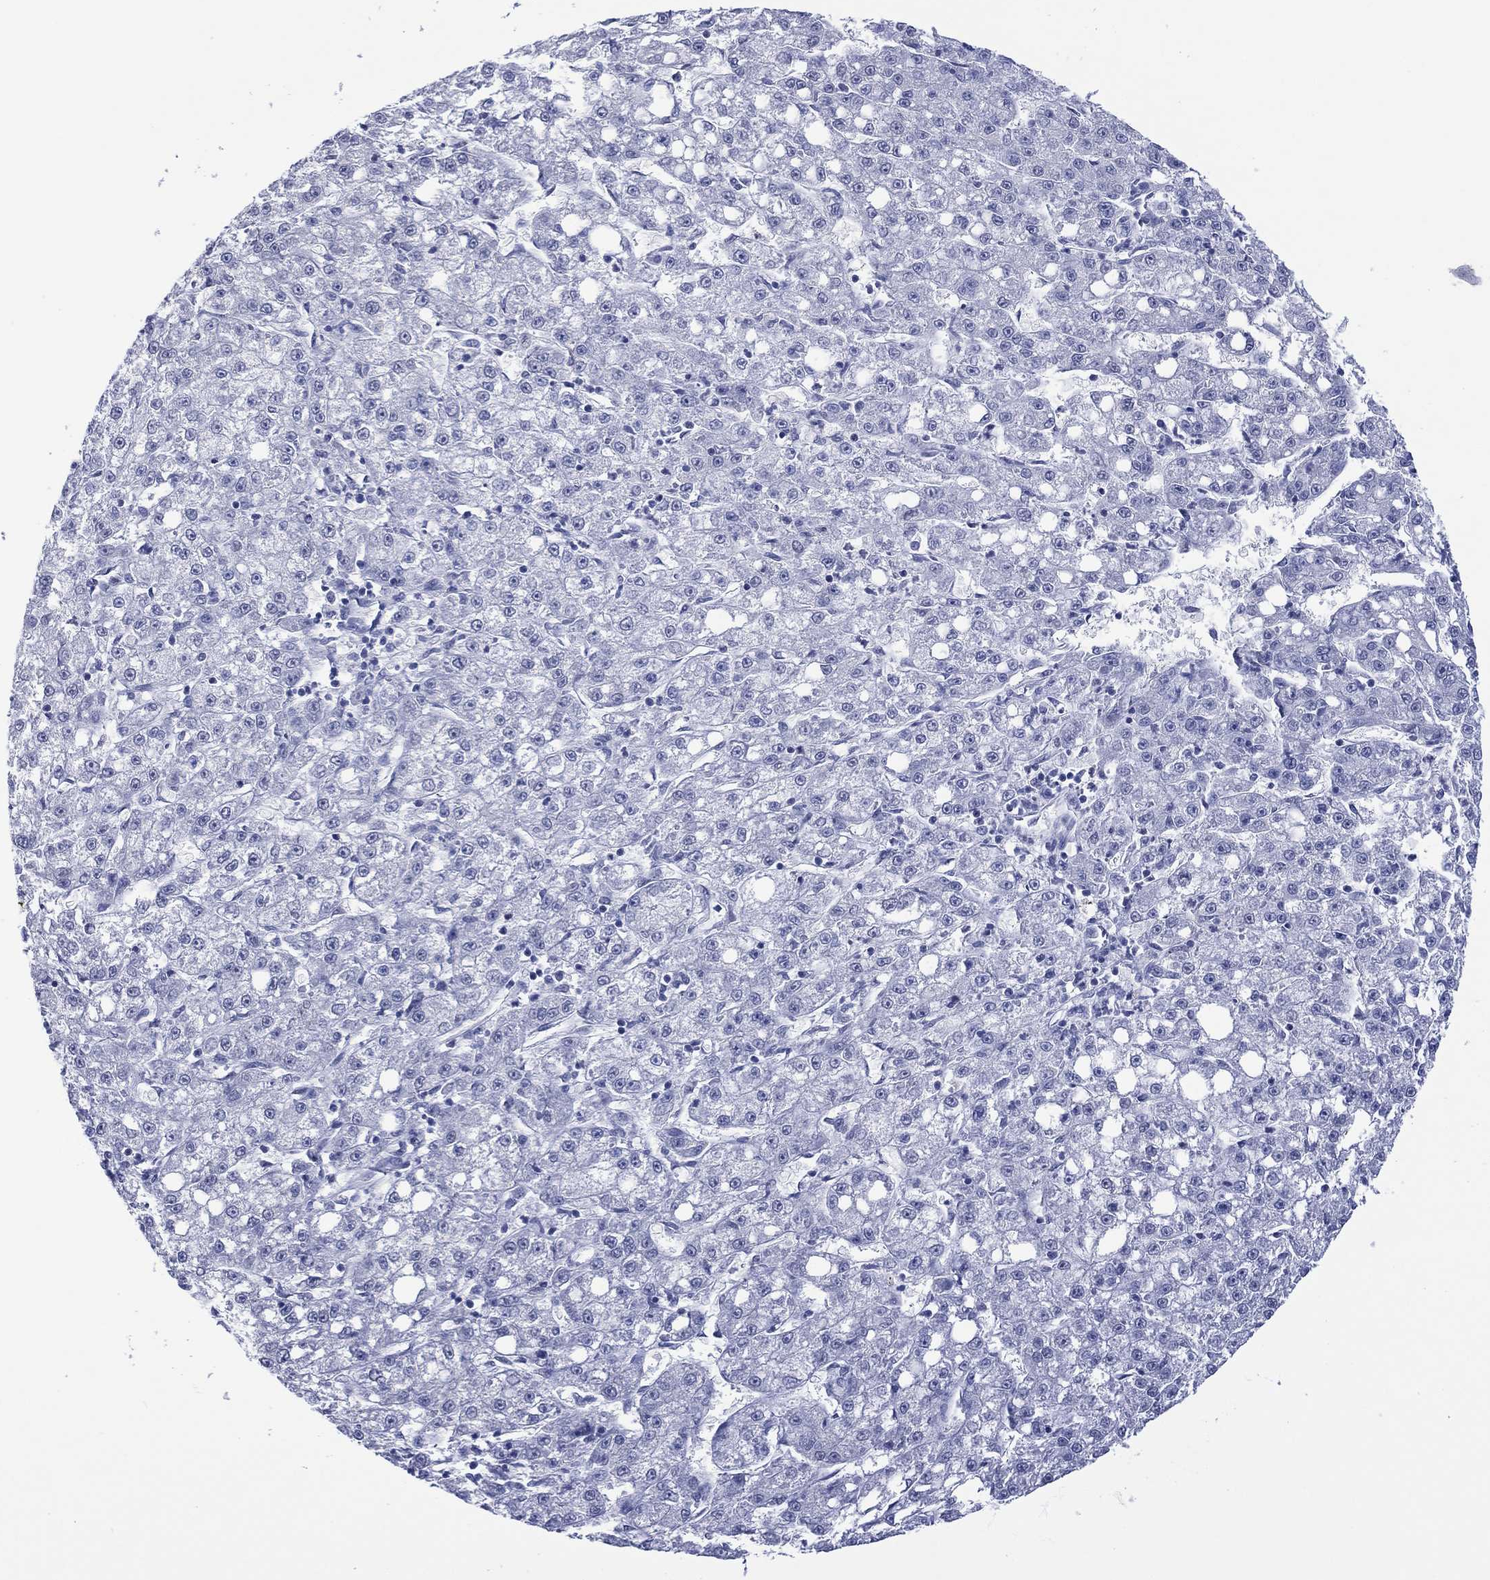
{"staining": {"intensity": "negative", "quantity": "none", "location": "none"}, "tissue": "liver cancer", "cell_type": "Tumor cells", "image_type": "cancer", "snomed": [{"axis": "morphology", "description": "Carcinoma, Hepatocellular, NOS"}, {"axis": "topography", "description": "Liver"}], "caption": "Photomicrograph shows no protein positivity in tumor cells of hepatocellular carcinoma (liver) tissue.", "gene": "UTF1", "patient": {"sex": "female", "age": 65}}